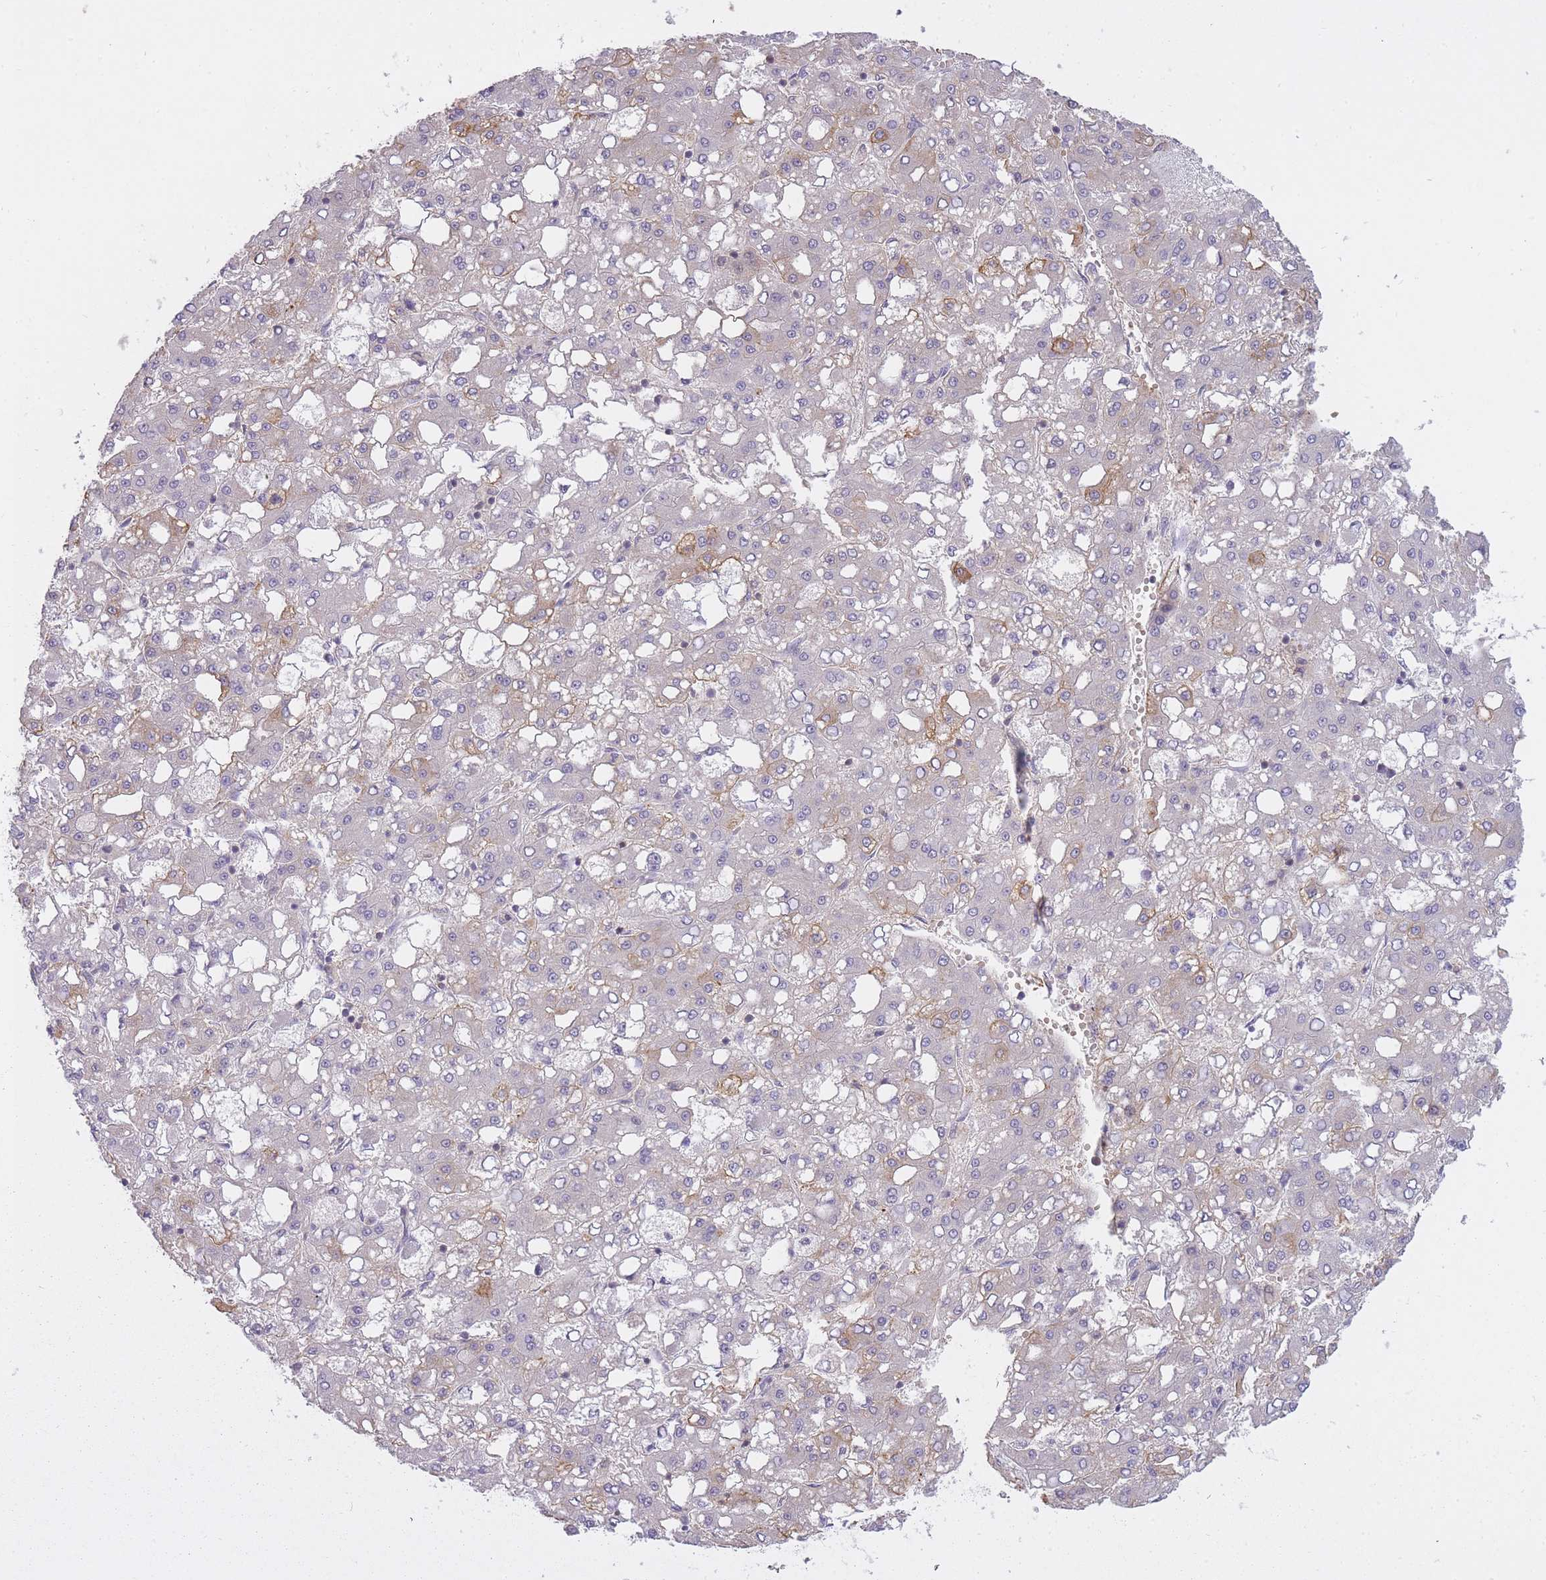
{"staining": {"intensity": "moderate", "quantity": "<25%", "location": "cytoplasmic/membranous,nuclear"}, "tissue": "liver cancer", "cell_type": "Tumor cells", "image_type": "cancer", "snomed": [{"axis": "morphology", "description": "Carcinoma, Hepatocellular, NOS"}, {"axis": "topography", "description": "Liver"}], "caption": "Immunohistochemistry micrograph of liver cancer stained for a protein (brown), which shows low levels of moderate cytoplasmic/membranous and nuclear expression in about <25% of tumor cells.", "gene": "CXorf38", "patient": {"sex": "male", "age": 65}}